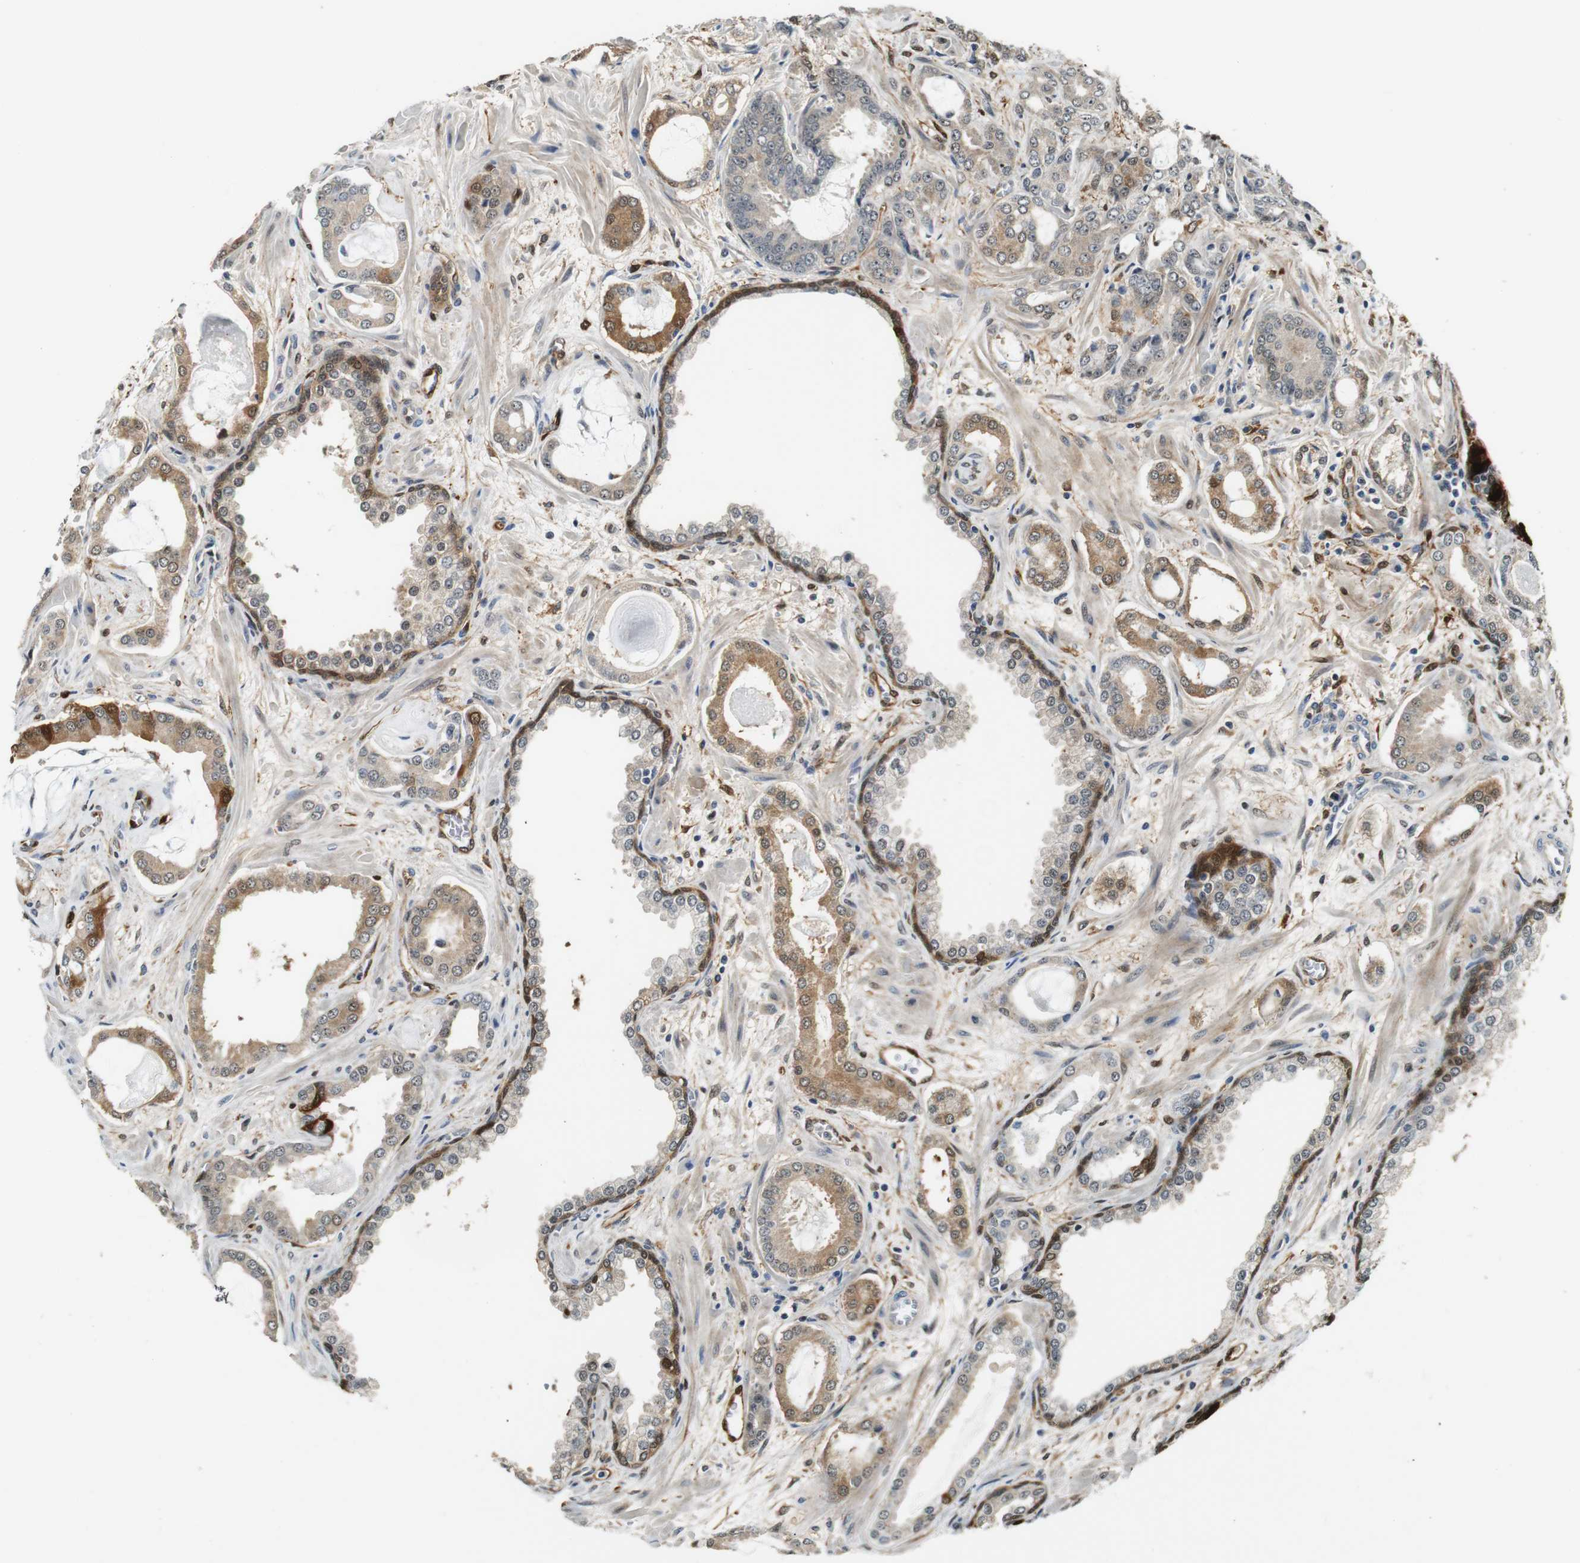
{"staining": {"intensity": "moderate", "quantity": ">75%", "location": "cytoplasmic/membranous,nuclear"}, "tissue": "prostate cancer", "cell_type": "Tumor cells", "image_type": "cancer", "snomed": [{"axis": "morphology", "description": "Adenocarcinoma, Low grade"}, {"axis": "topography", "description": "Prostate"}], "caption": "A micrograph of human prostate cancer stained for a protein reveals moderate cytoplasmic/membranous and nuclear brown staining in tumor cells.", "gene": "LXN", "patient": {"sex": "male", "age": 53}}